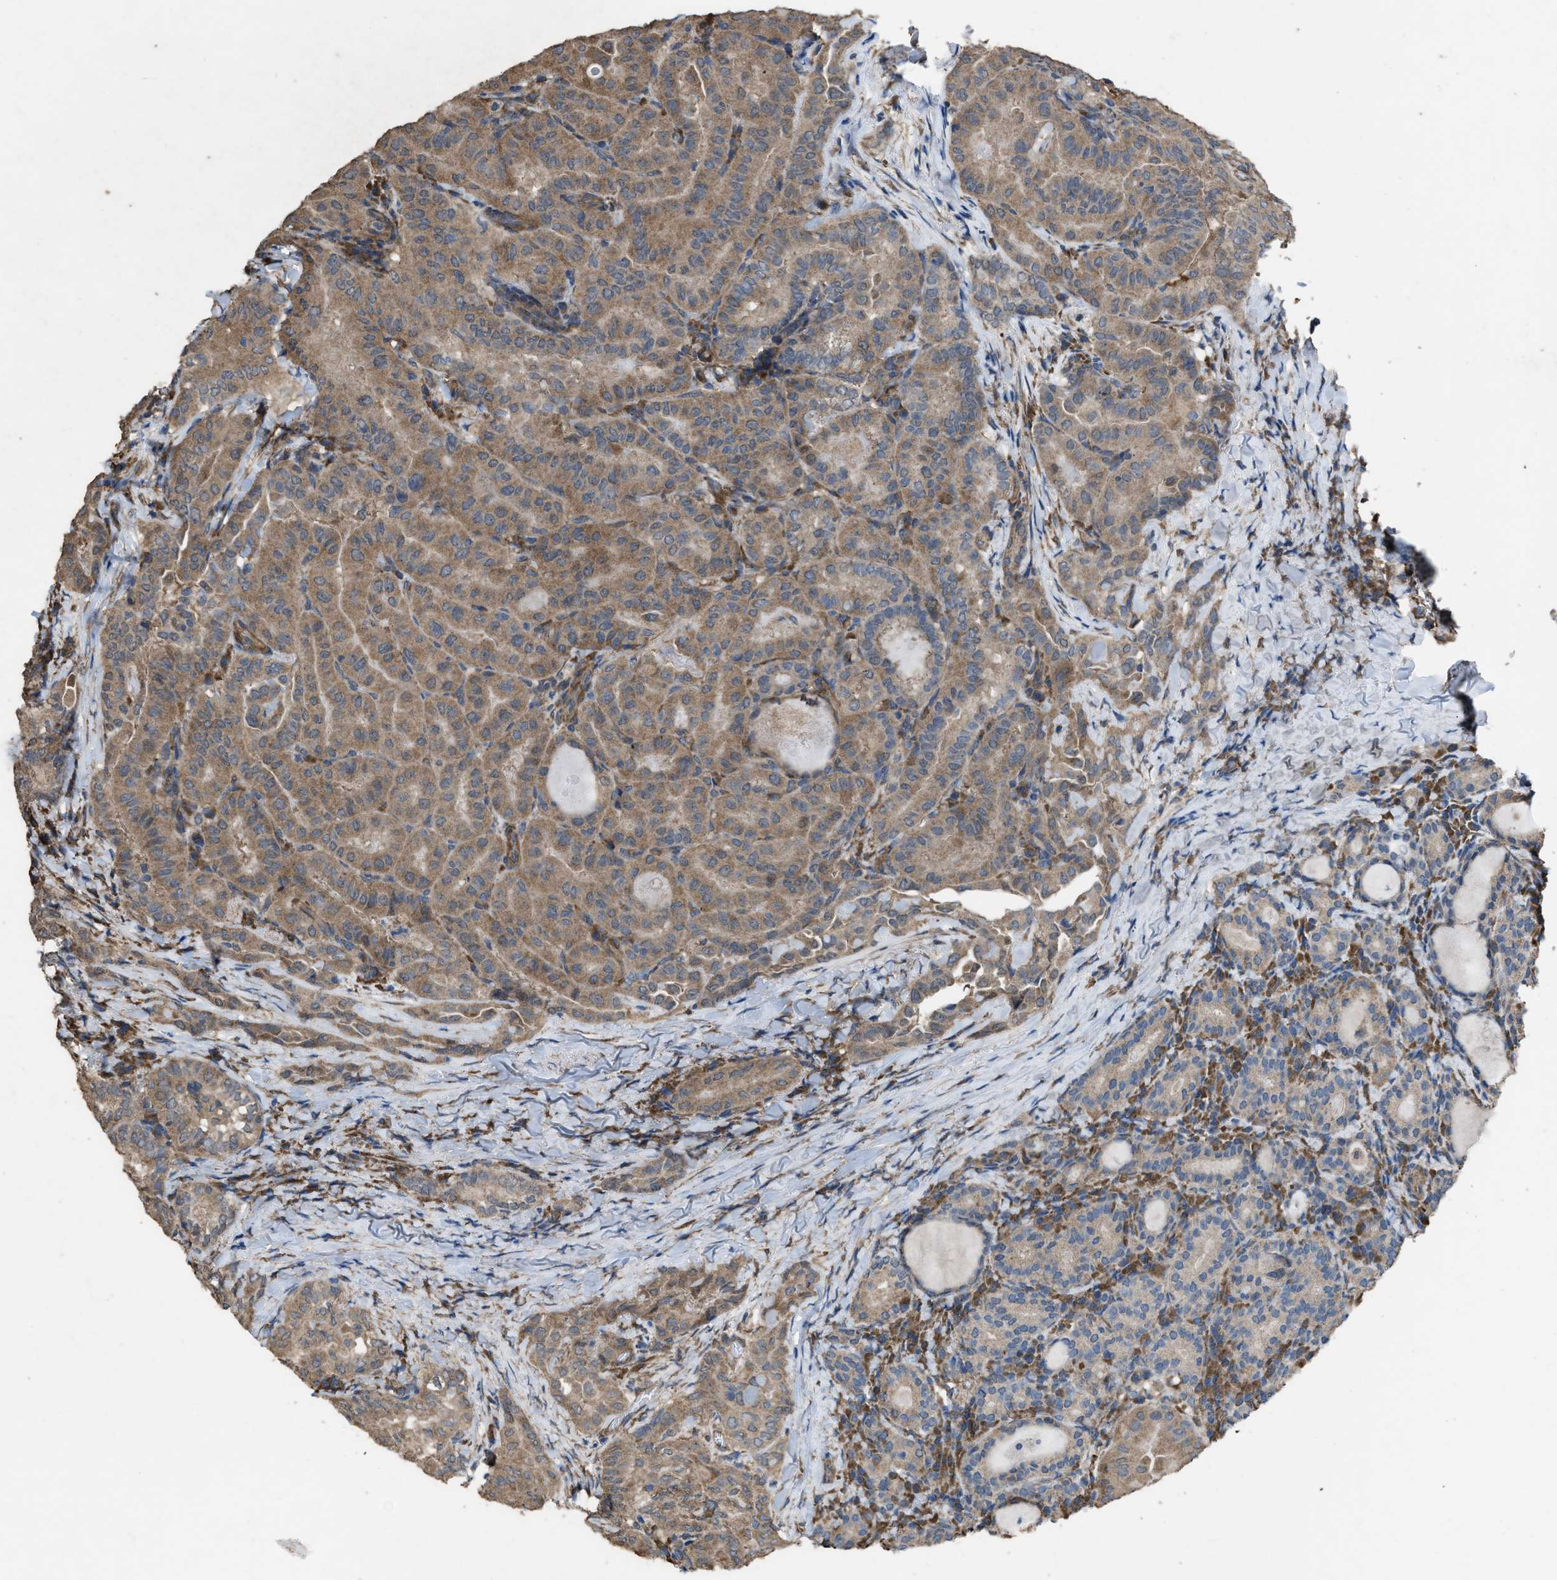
{"staining": {"intensity": "moderate", "quantity": ">75%", "location": "cytoplasmic/membranous"}, "tissue": "thyroid cancer", "cell_type": "Tumor cells", "image_type": "cancer", "snomed": [{"axis": "morphology", "description": "Papillary adenocarcinoma, NOS"}, {"axis": "topography", "description": "Thyroid gland"}], "caption": "Brown immunohistochemical staining in human papillary adenocarcinoma (thyroid) demonstrates moderate cytoplasmic/membranous positivity in about >75% of tumor cells.", "gene": "ARL6", "patient": {"sex": "female", "age": 42}}